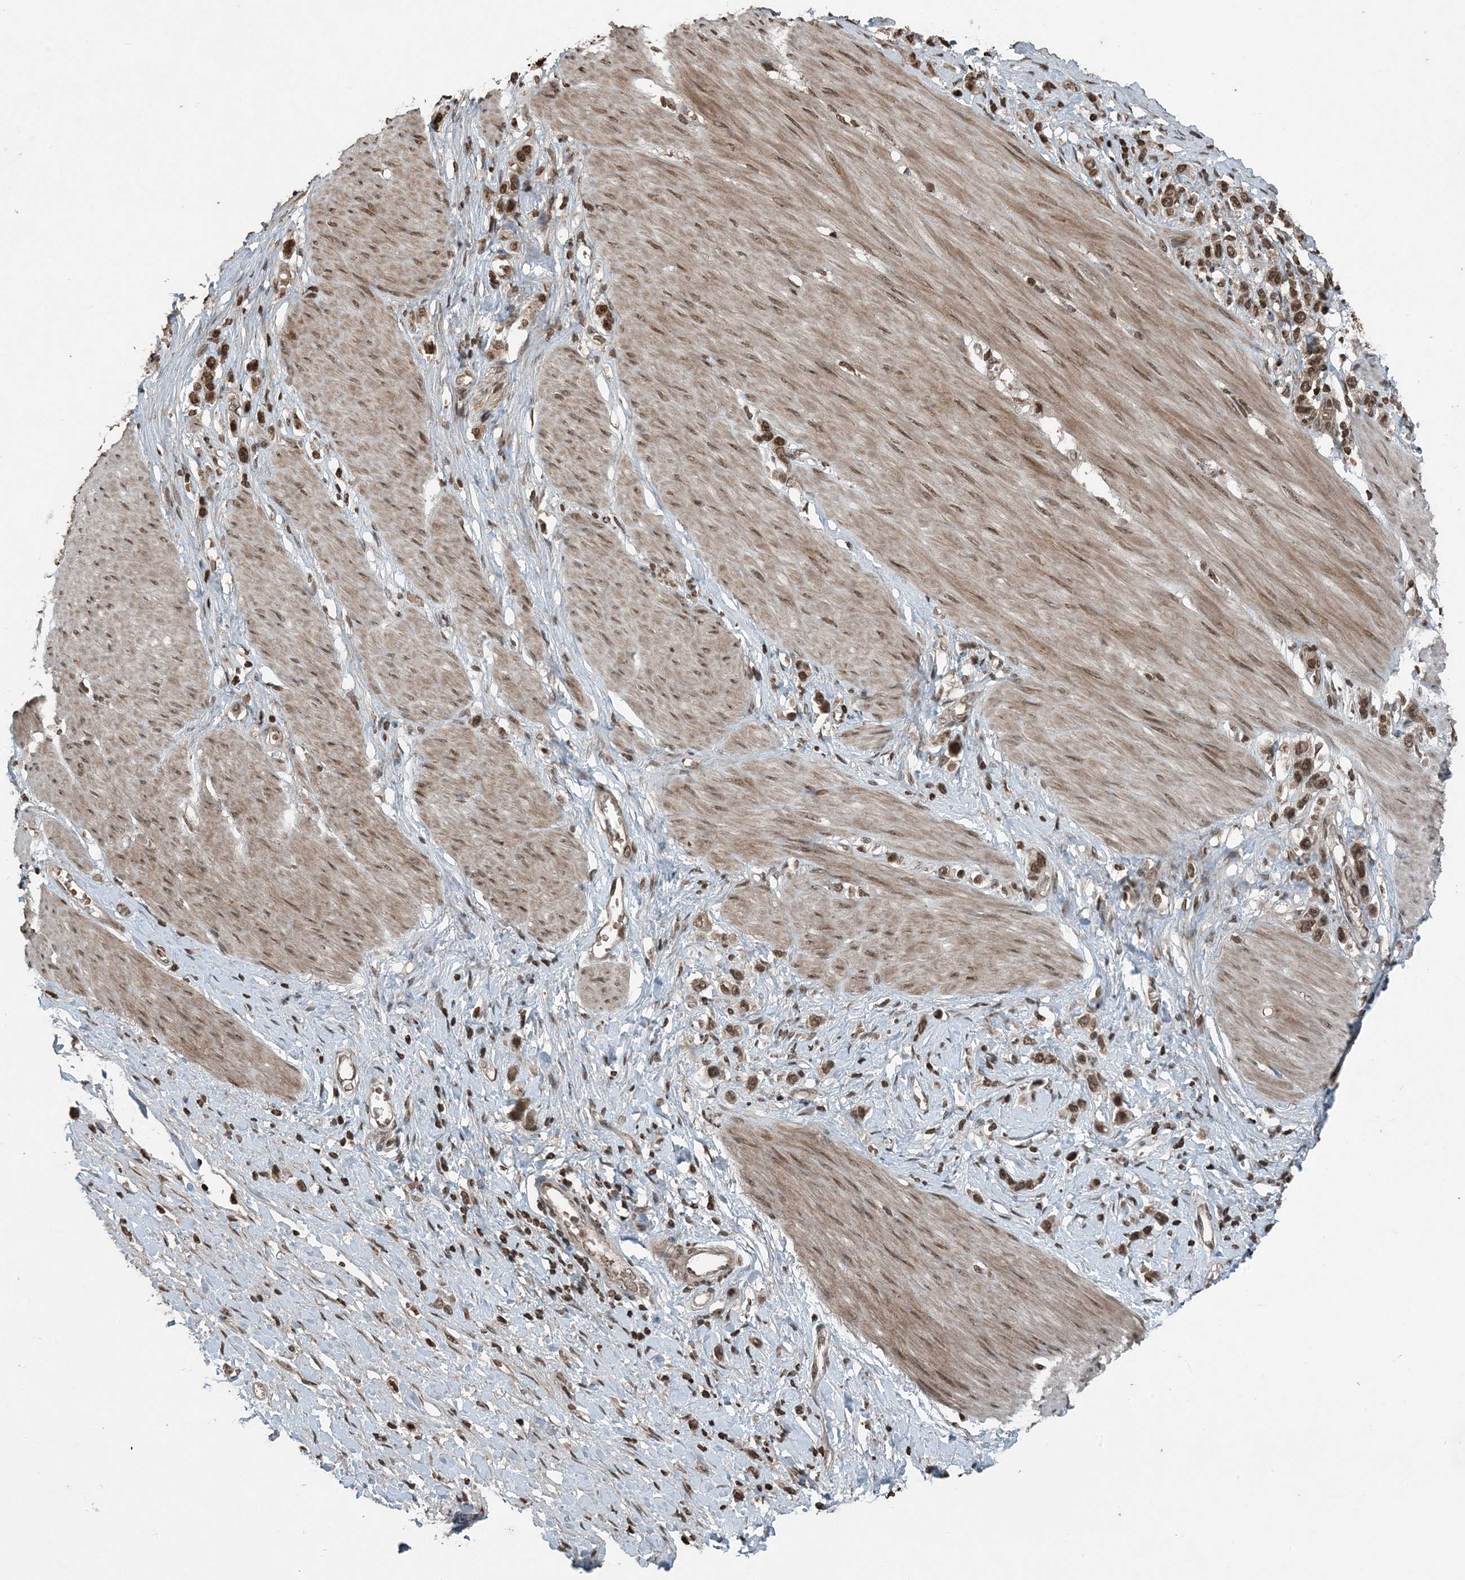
{"staining": {"intensity": "strong", "quantity": ">75%", "location": "nuclear"}, "tissue": "stomach cancer", "cell_type": "Tumor cells", "image_type": "cancer", "snomed": [{"axis": "morphology", "description": "Adenocarcinoma, NOS"}, {"axis": "topography", "description": "Stomach"}], "caption": "Immunohistochemical staining of adenocarcinoma (stomach) reveals strong nuclear protein positivity in about >75% of tumor cells.", "gene": "ZFAND2B", "patient": {"sex": "female", "age": 65}}